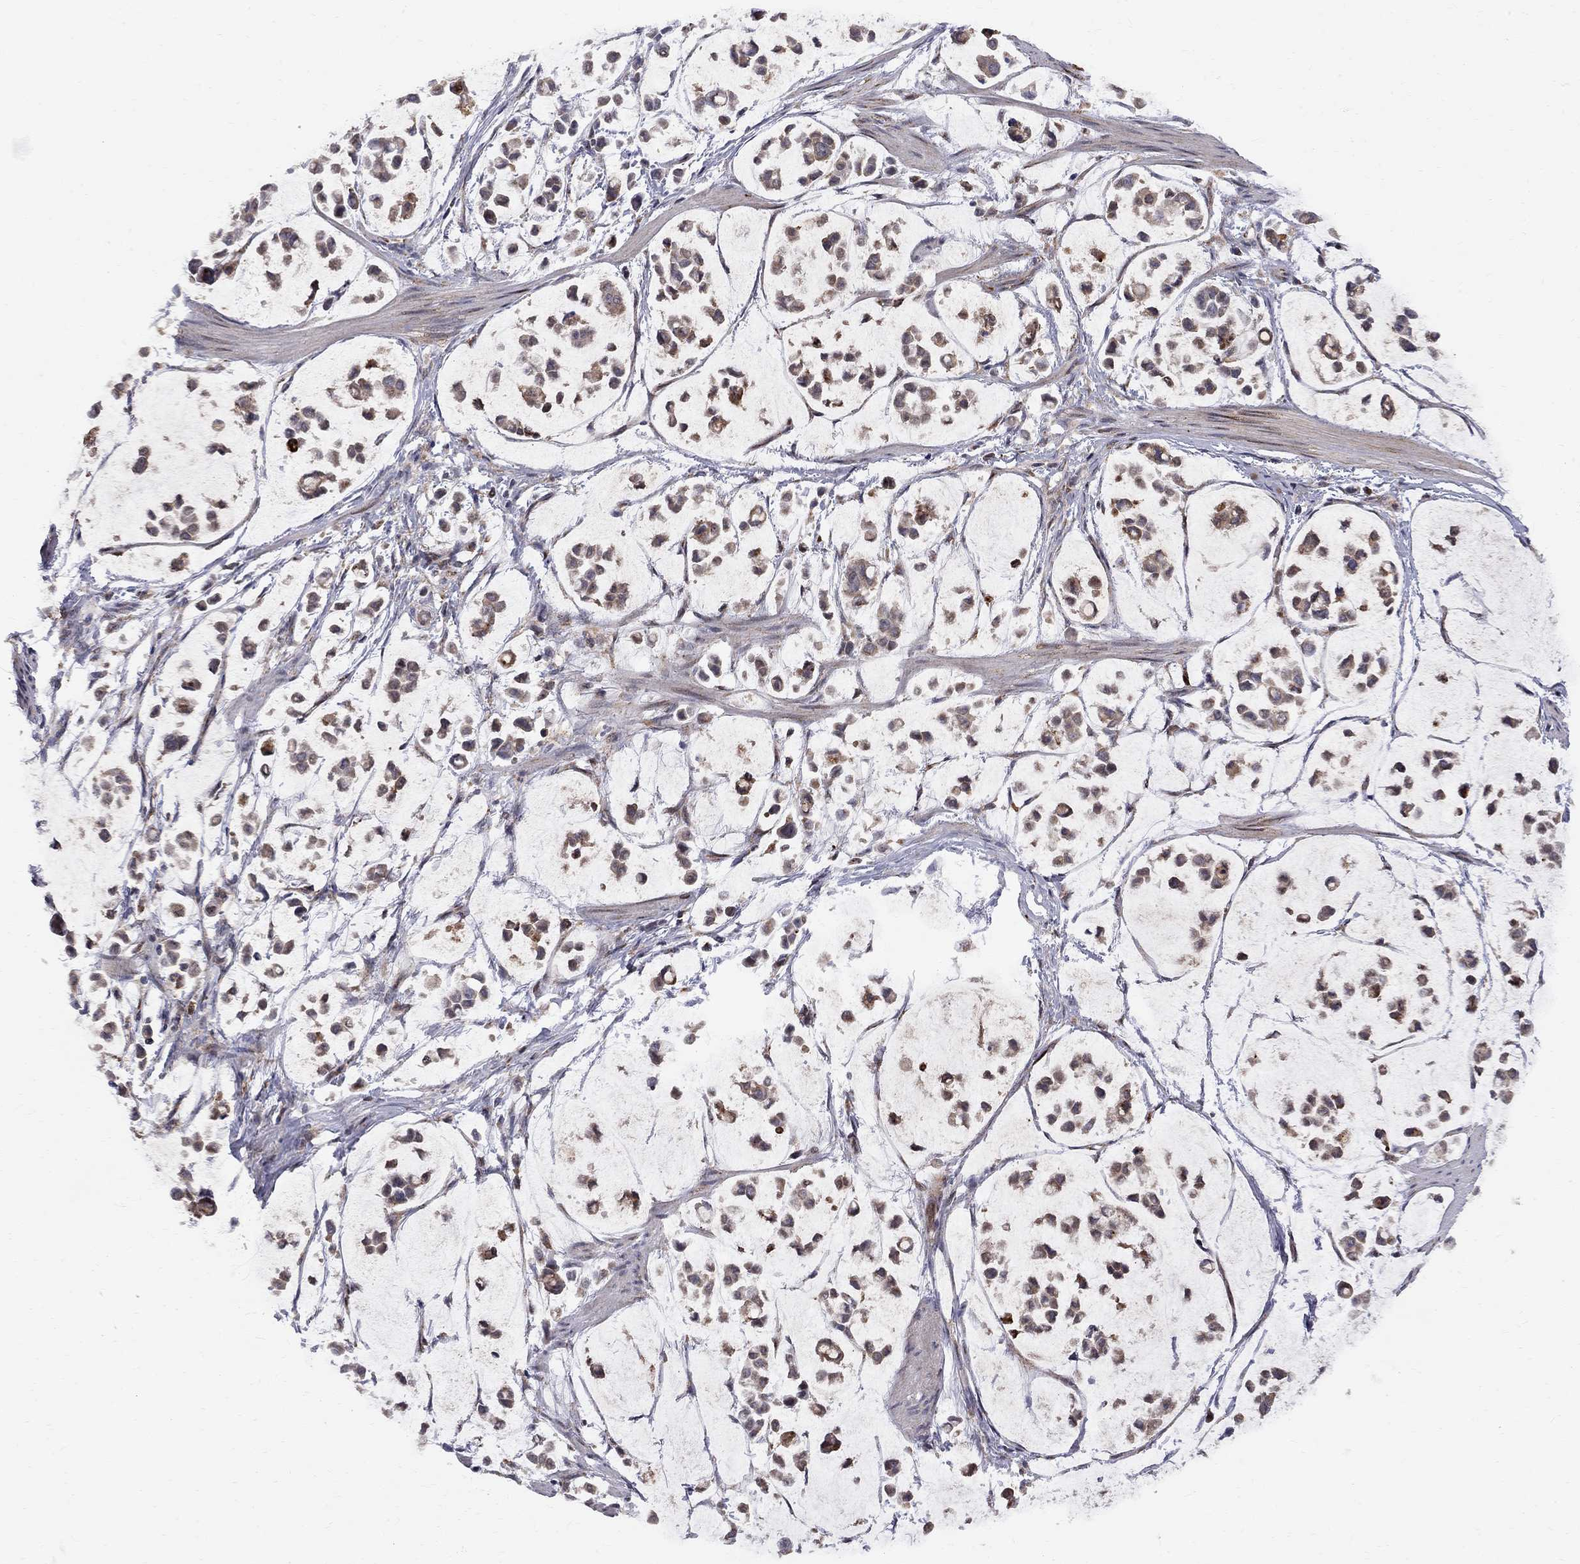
{"staining": {"intensity": "moderate", "quantity": ">75%", "location": "cytoplasmic/membranous,nuclear"}, "tissue": "stomach cancer", "cell_type": "Tumor cells", "image_type": "cancer", "snomed": [{"axis": "morphology", "description": "Adenocarcinoma, NOS"}, {"axis": "topography", "description": "Stomach"}], "caption": "Immunohistochemical staining of adenocarcinoma (stomach) displays moderate cytoplasmic/membranous and nuclear protein expression in approximately >75% of tumor cells.", "gene": "ELOB", "patient": {"sex": "male", "age": 82}}